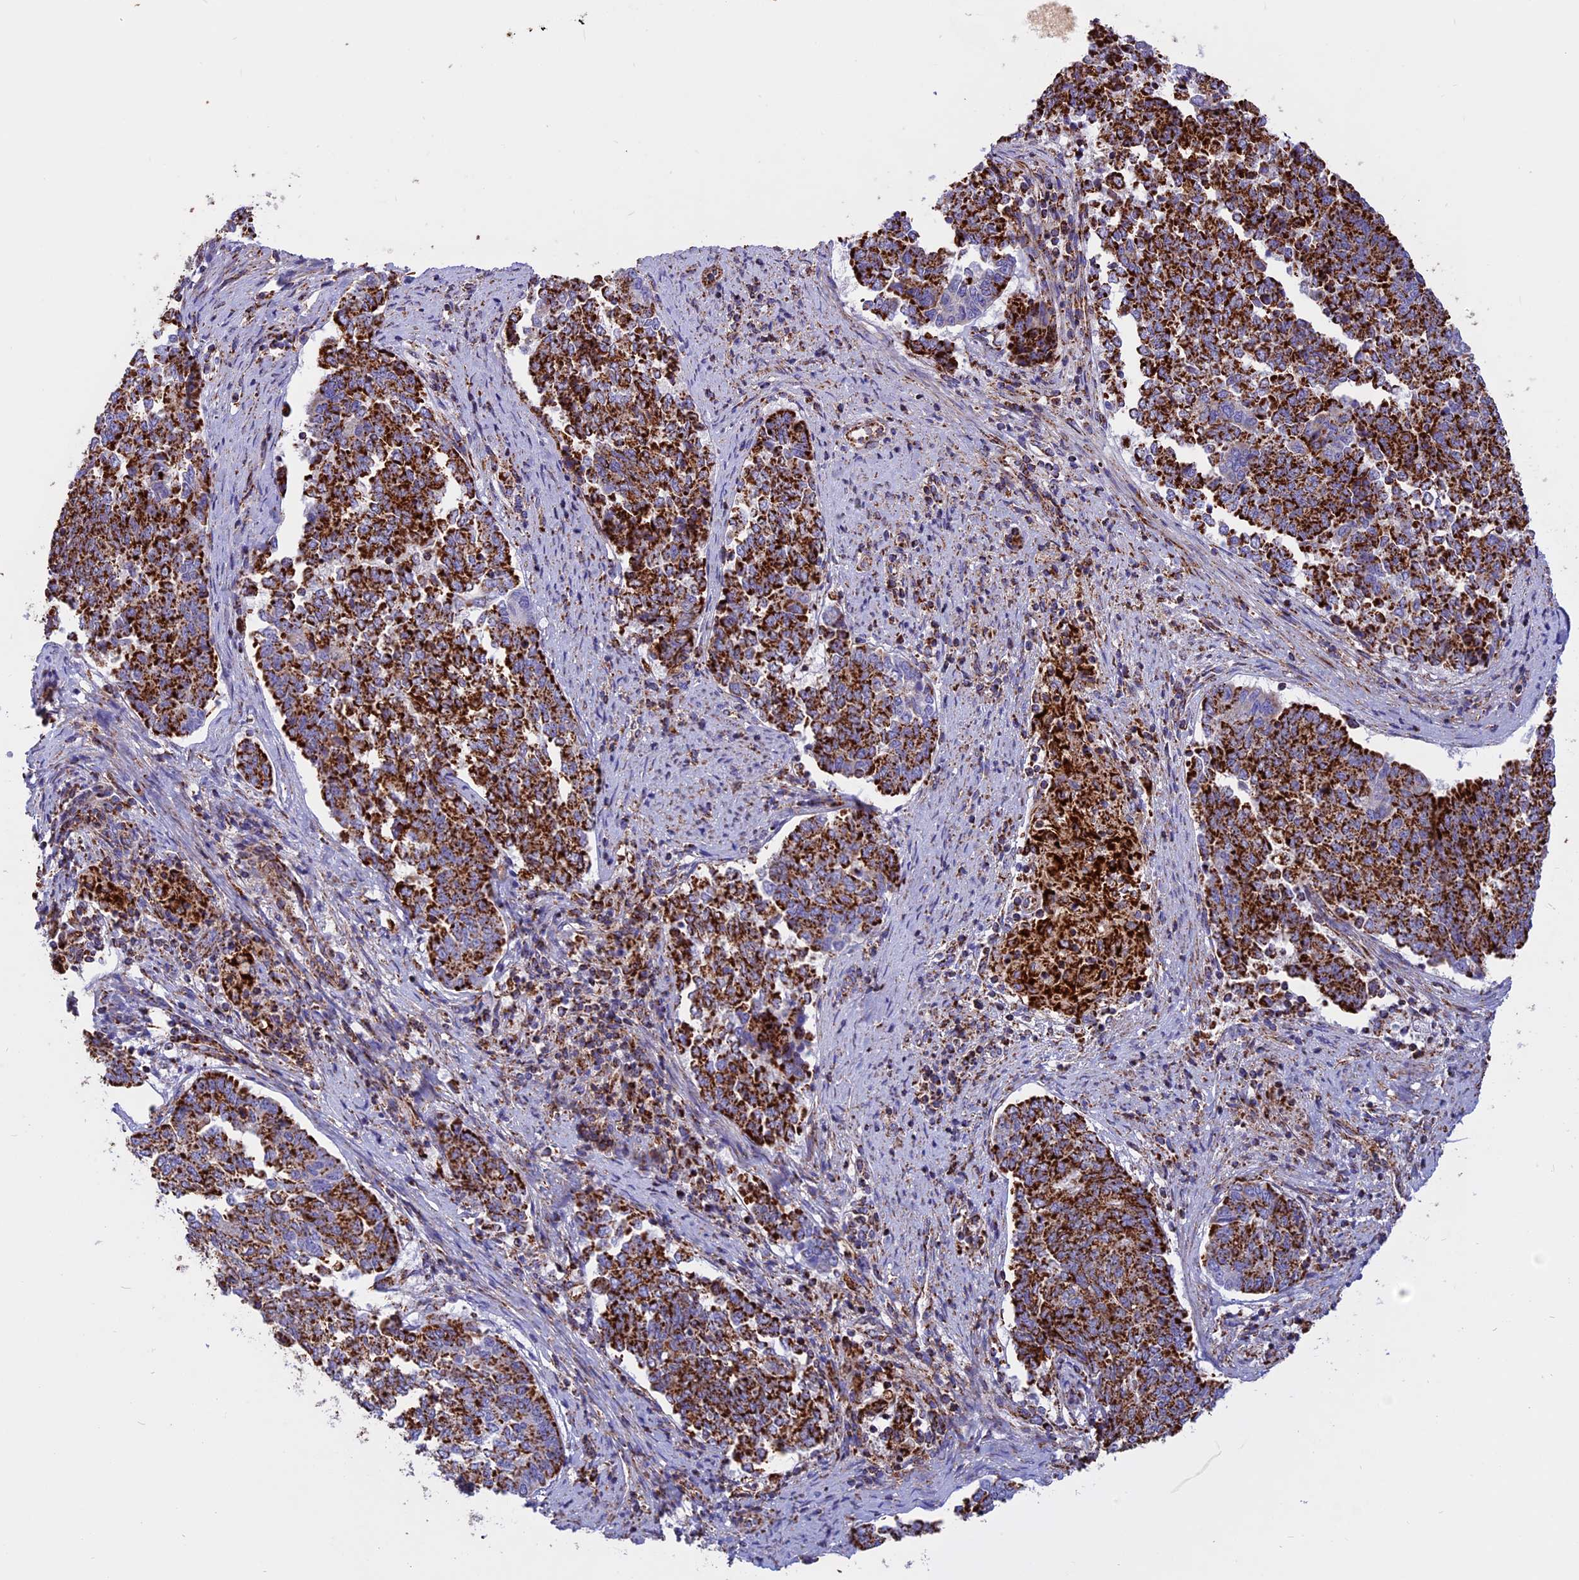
{"staining": {"intensity": "strong", "quantity": ">75%", "location": "cytoplasmic/membranous"}, "tissue": "endometrial cancer", "cell_type": "Tumor cells", "image_type": "cancer", "snomed": [{"axis": "morphology", "description": "Adenocarcinoma, NOS"}, {"axis": "topography", "description": "Endometrium"}], "caption": "Immunohistochemistry (IHC) histopathology image of human endometrial cancer stained for a protein (brown), which demonstrates high levels of strong cytoplasmic/membranous expression in approximately >75% of tumor cells.", "gene": "UQCRB", "patient": {"sex": "female", "age": 80}}